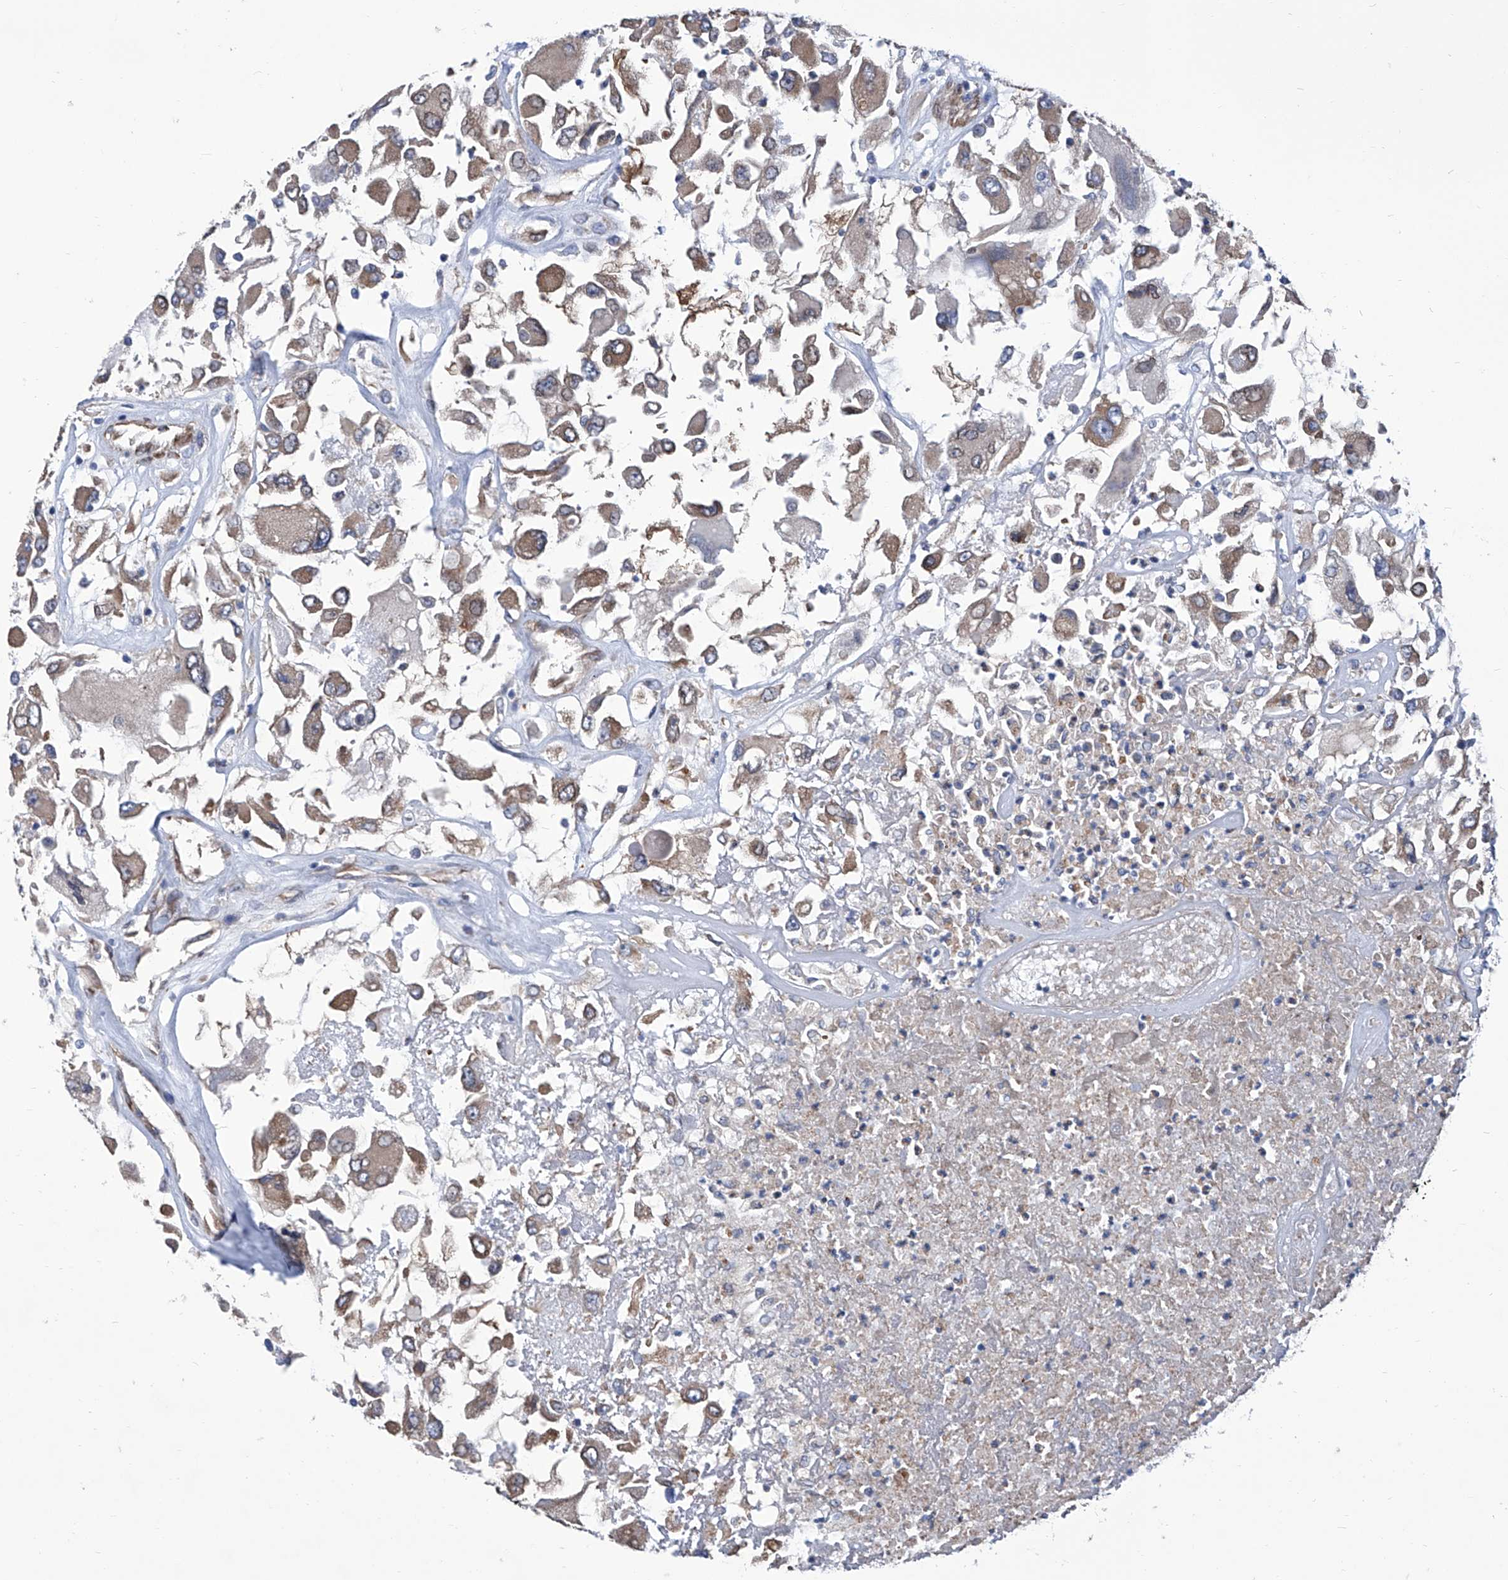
{"staining": {"intensity": "weak", "quantity": "25%-75%", "location": "cytoplasmic/membranous"}, "tissue": "renal cancer", "cell_type": "Tumor cells", "image_type": "cancer", "snomed": [{"axis": "morphology", "description": "Adenocarcinoma, NOS"}, {"axis": "topography", "description": "Kidney"}], "caption": "Protein expression analysis of human adenocarcinoma (renal) reveals weak cytoplasmic/membranous positivity in about 25%-75% of tumor cells.", "gene": "SMS", "patient": {"sex": "female", "age": 52}}